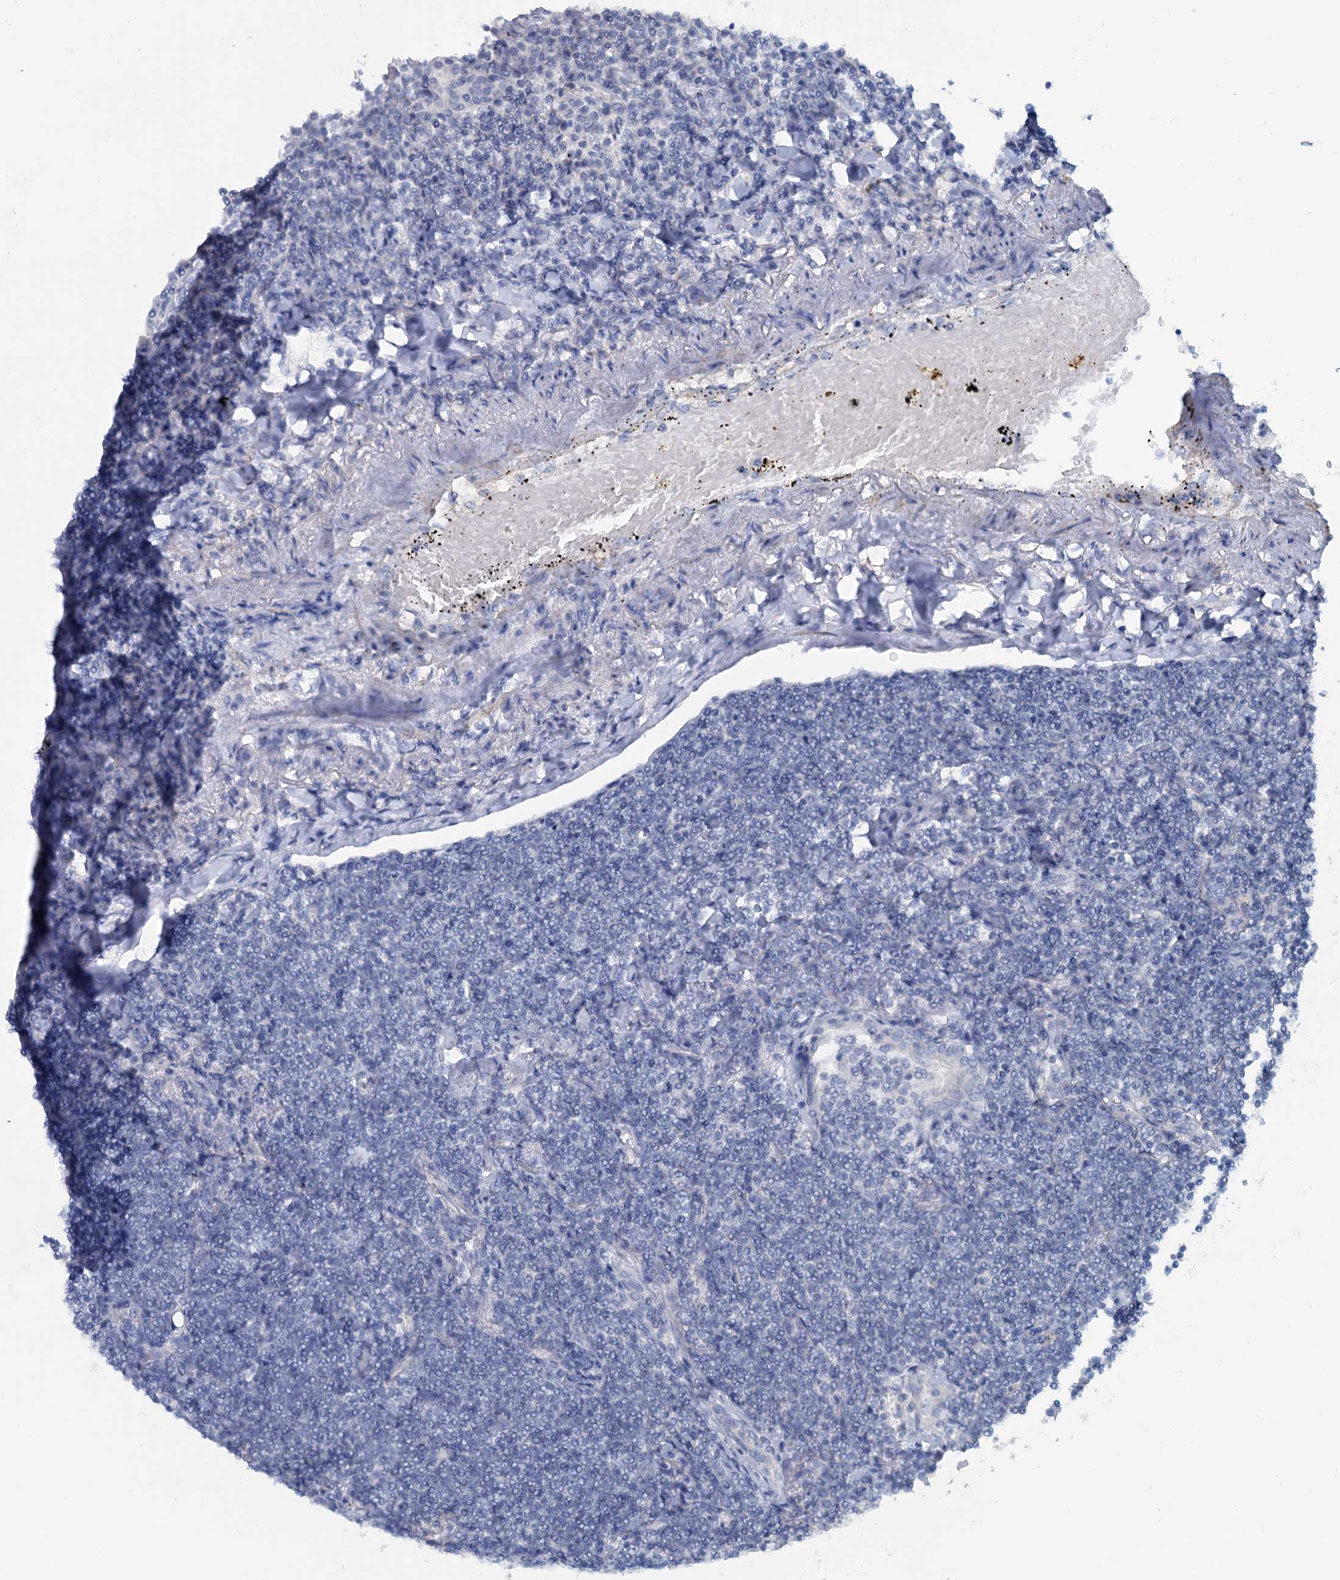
{"staining": {"intensity": "negative", "quantity": "none", "location": "none"}, "tissue": "lymphoma", "cell_type": "Tumor cells", "image_type": "cancer", "snomed": [{"axis": "morphology", "description": "Malignant lymphoma, non-Hodgkin's type, Low grade"}, {"axis": "topography", "description": "Lung"}], "caption": "This photomicrograph is of lymphoma stained with immunohistochemistry to label a protein in brown with the nuclei are counter-stained blue. There is no positivity in tumor cells.", "gene": "SLC1A3", "patient": {"sex": "female", "age": 71}}